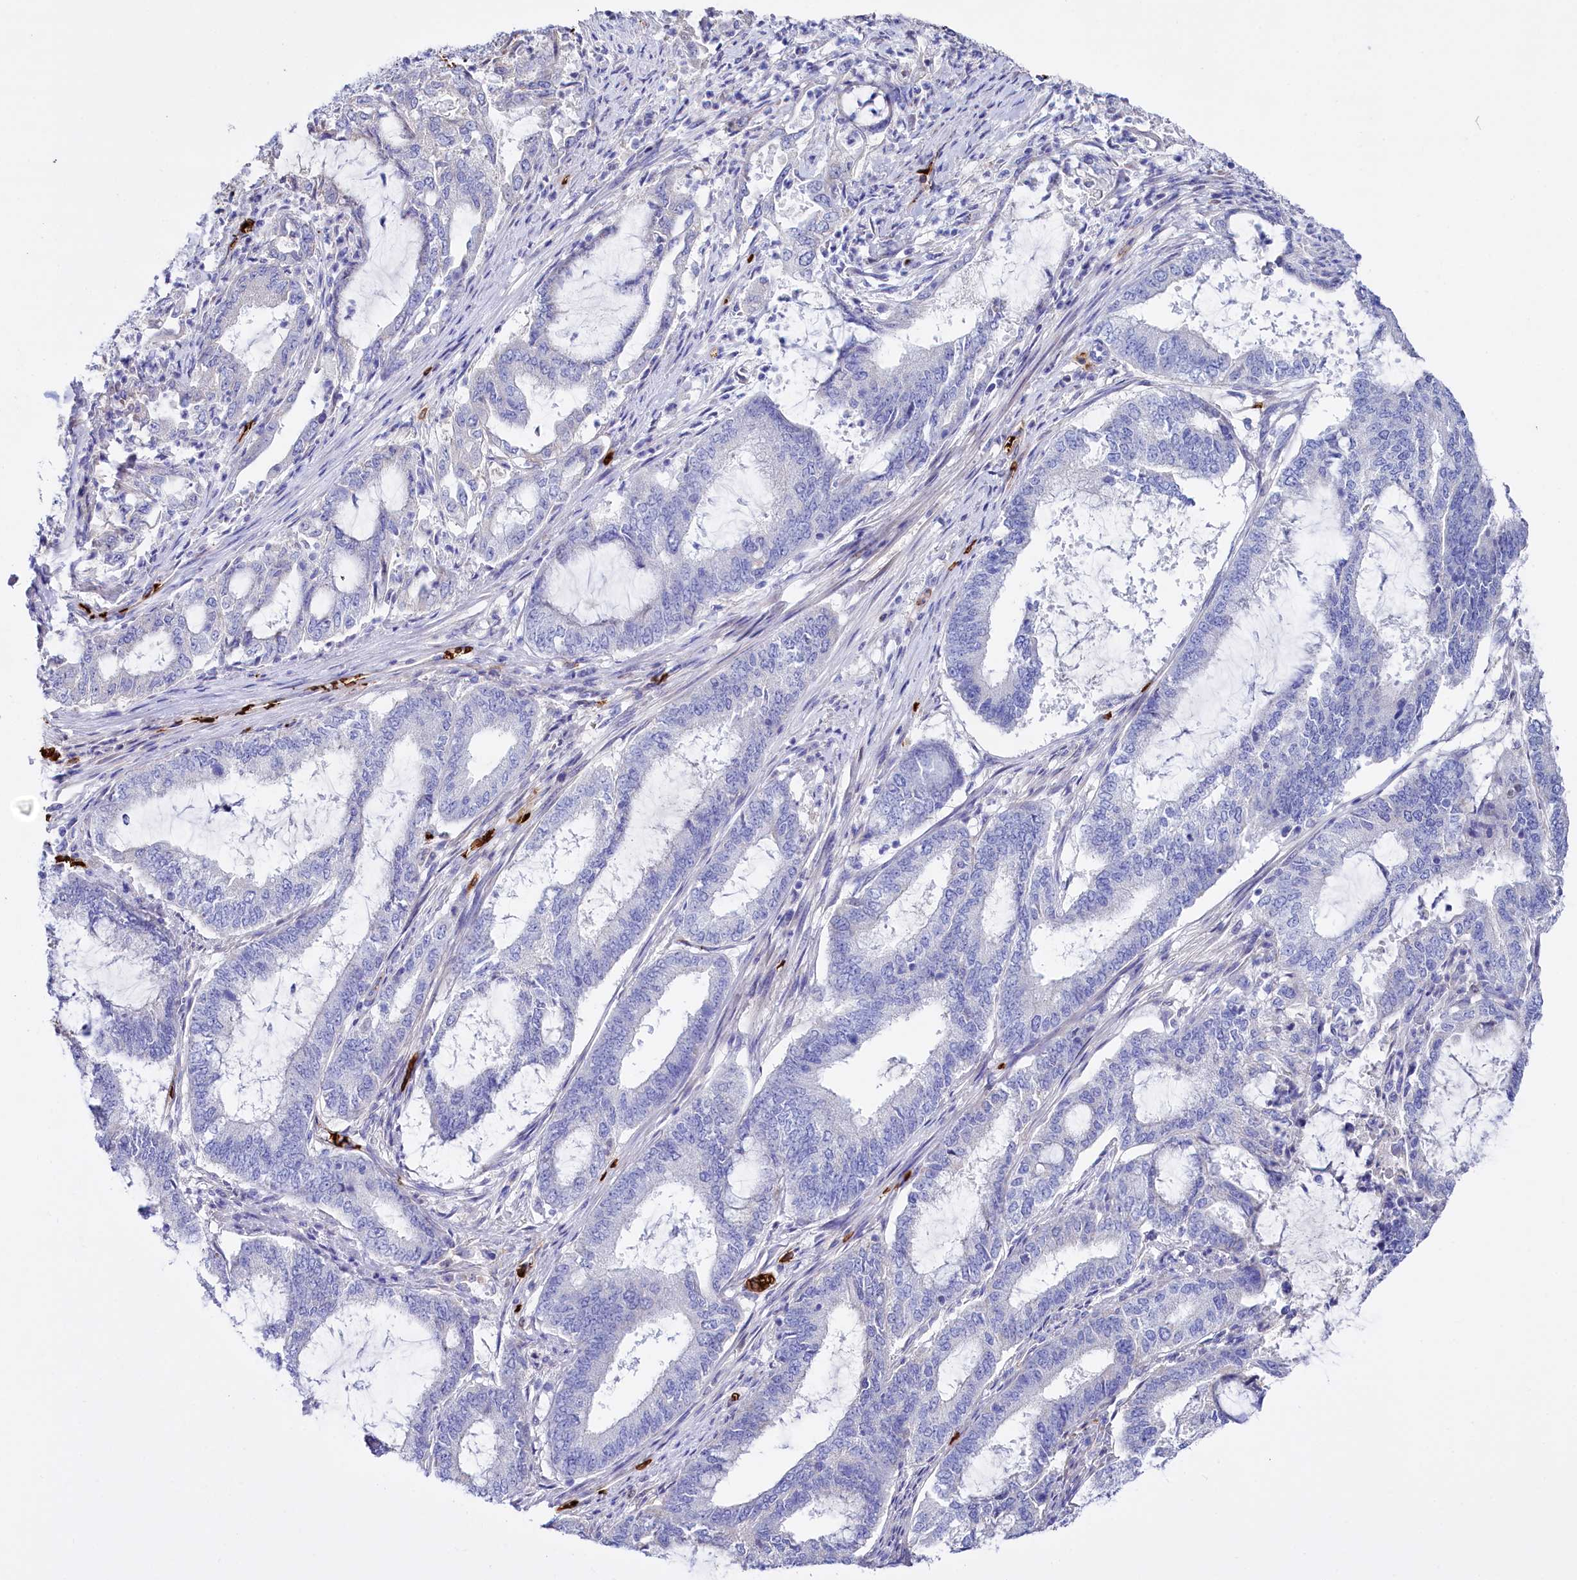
{"staining": {"intensity": "negative", "quantity": "none", "location": "none"}, "tissue": "endometrial cancer", "cell_type": "Tumor cells", "image_type": "cancer", "snomed": [{"axis": "morphology", "description": "Adenocarcinoma, NOS"}, {"axis": "topography", "description": "Endometrium"}], "caption": "Immunohistochemical staining of human endometrial cancer (adenocarcinoma) demonstrates no significant expression in tumor cells.", "gene": "RPUSD3", "patient": {"sex": "female", "age": 51}}